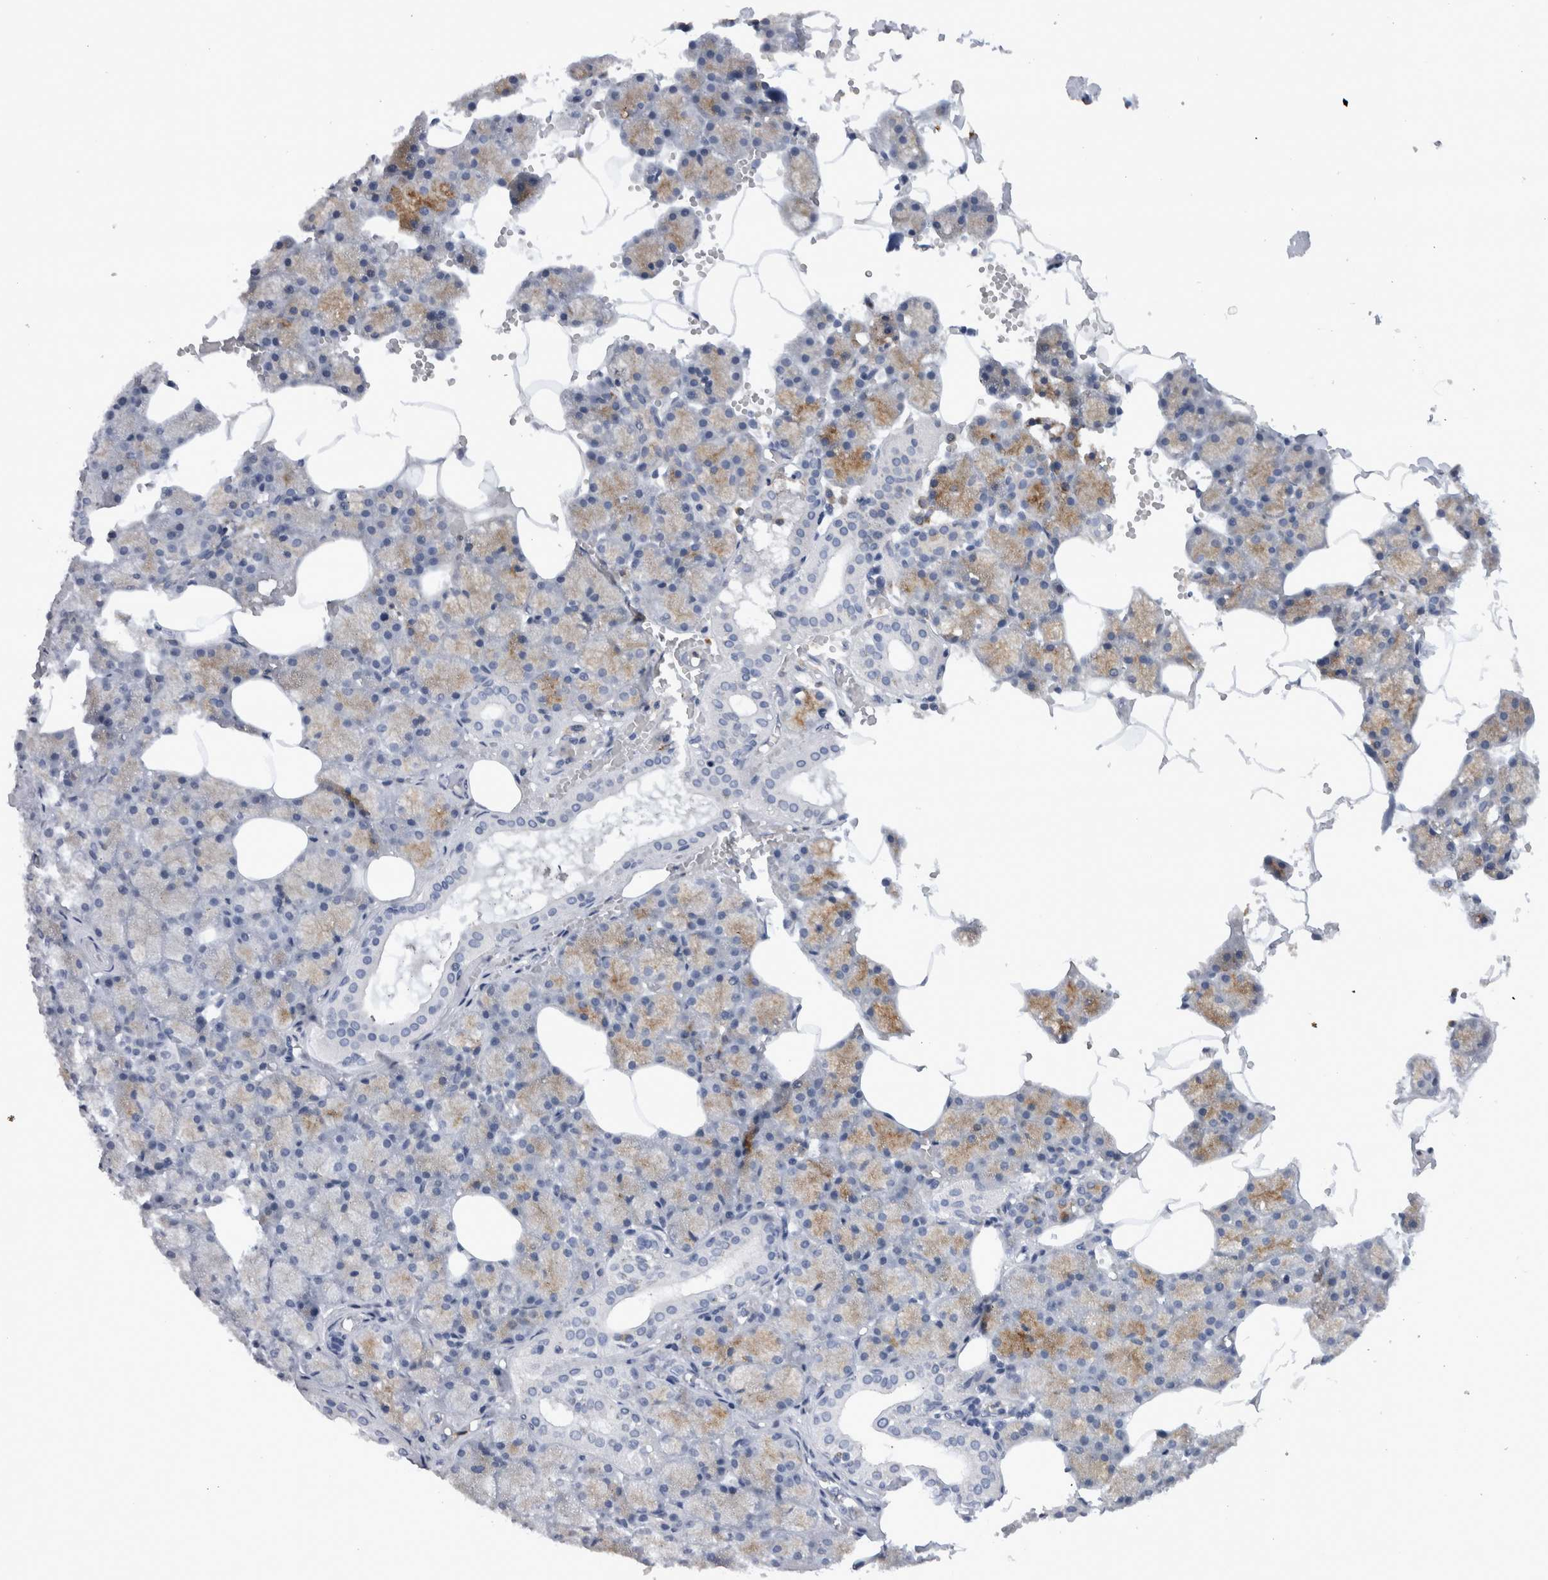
{"staining": {"intensity": "moderate", "quantity": "25%-75%", "location": "cytoplasmic/membranous"}, "tissue": "salivary gland", "cell_type": "Glandular cells", "image_type": "normal", "snomed": [{"axis": "morphology", "description": "Normal tissue, NOS"}, {"axis": "topography", "description": "Salivary gland"}], "caption": "Immunohistochemistry (DAB) staining of benign human salivary gland reveals moderate cytoplasmic/membranous protein staining in approximately 25%-75% of glandular cells. (DAB (3,3'-diaminobenzidine) IHC, brown staining for protein, blue staining for nuclei).", "gene": "CD63", "patient": {"sex": "male", "age": 62}}